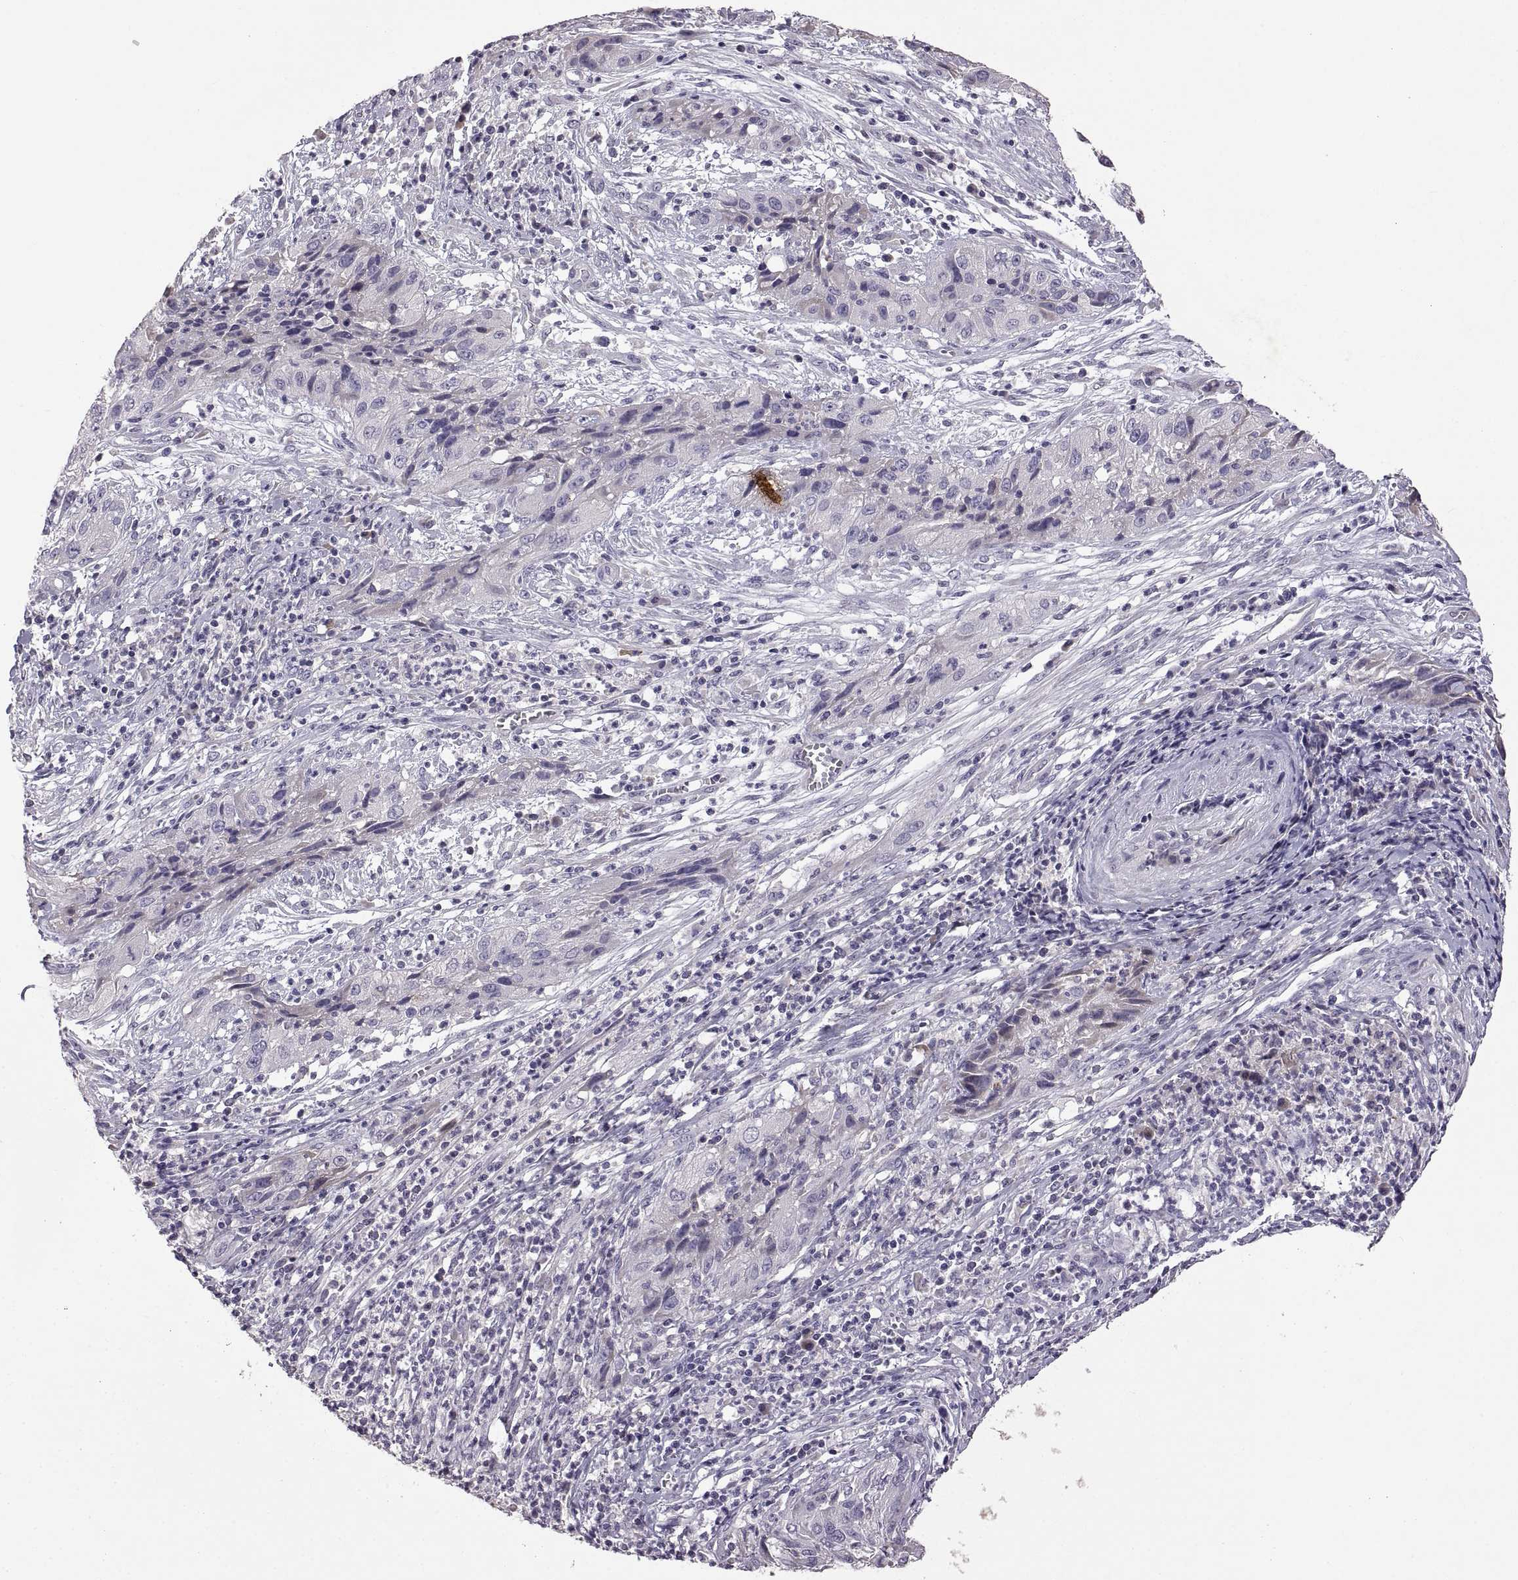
{"staining": {"intensity": "negative", "quantity": "none", "location": "none"}, "tissue": "cervical cancer", "cell_type": "Tumor cells", "image_type": "cancer", "snomed": [{"axis": "morphology", "description": "Squamous cell carcinoma, NOS"}, {"axis": "topography", "description": "Cervix"}], "caption": "Human cervical squamous cell carcinoma stained for a protein using immunohistochemistry reveals no positivity in tumor cells.", "gene": "DEFB136", "patient": {"sex": "female", "age": 32}}